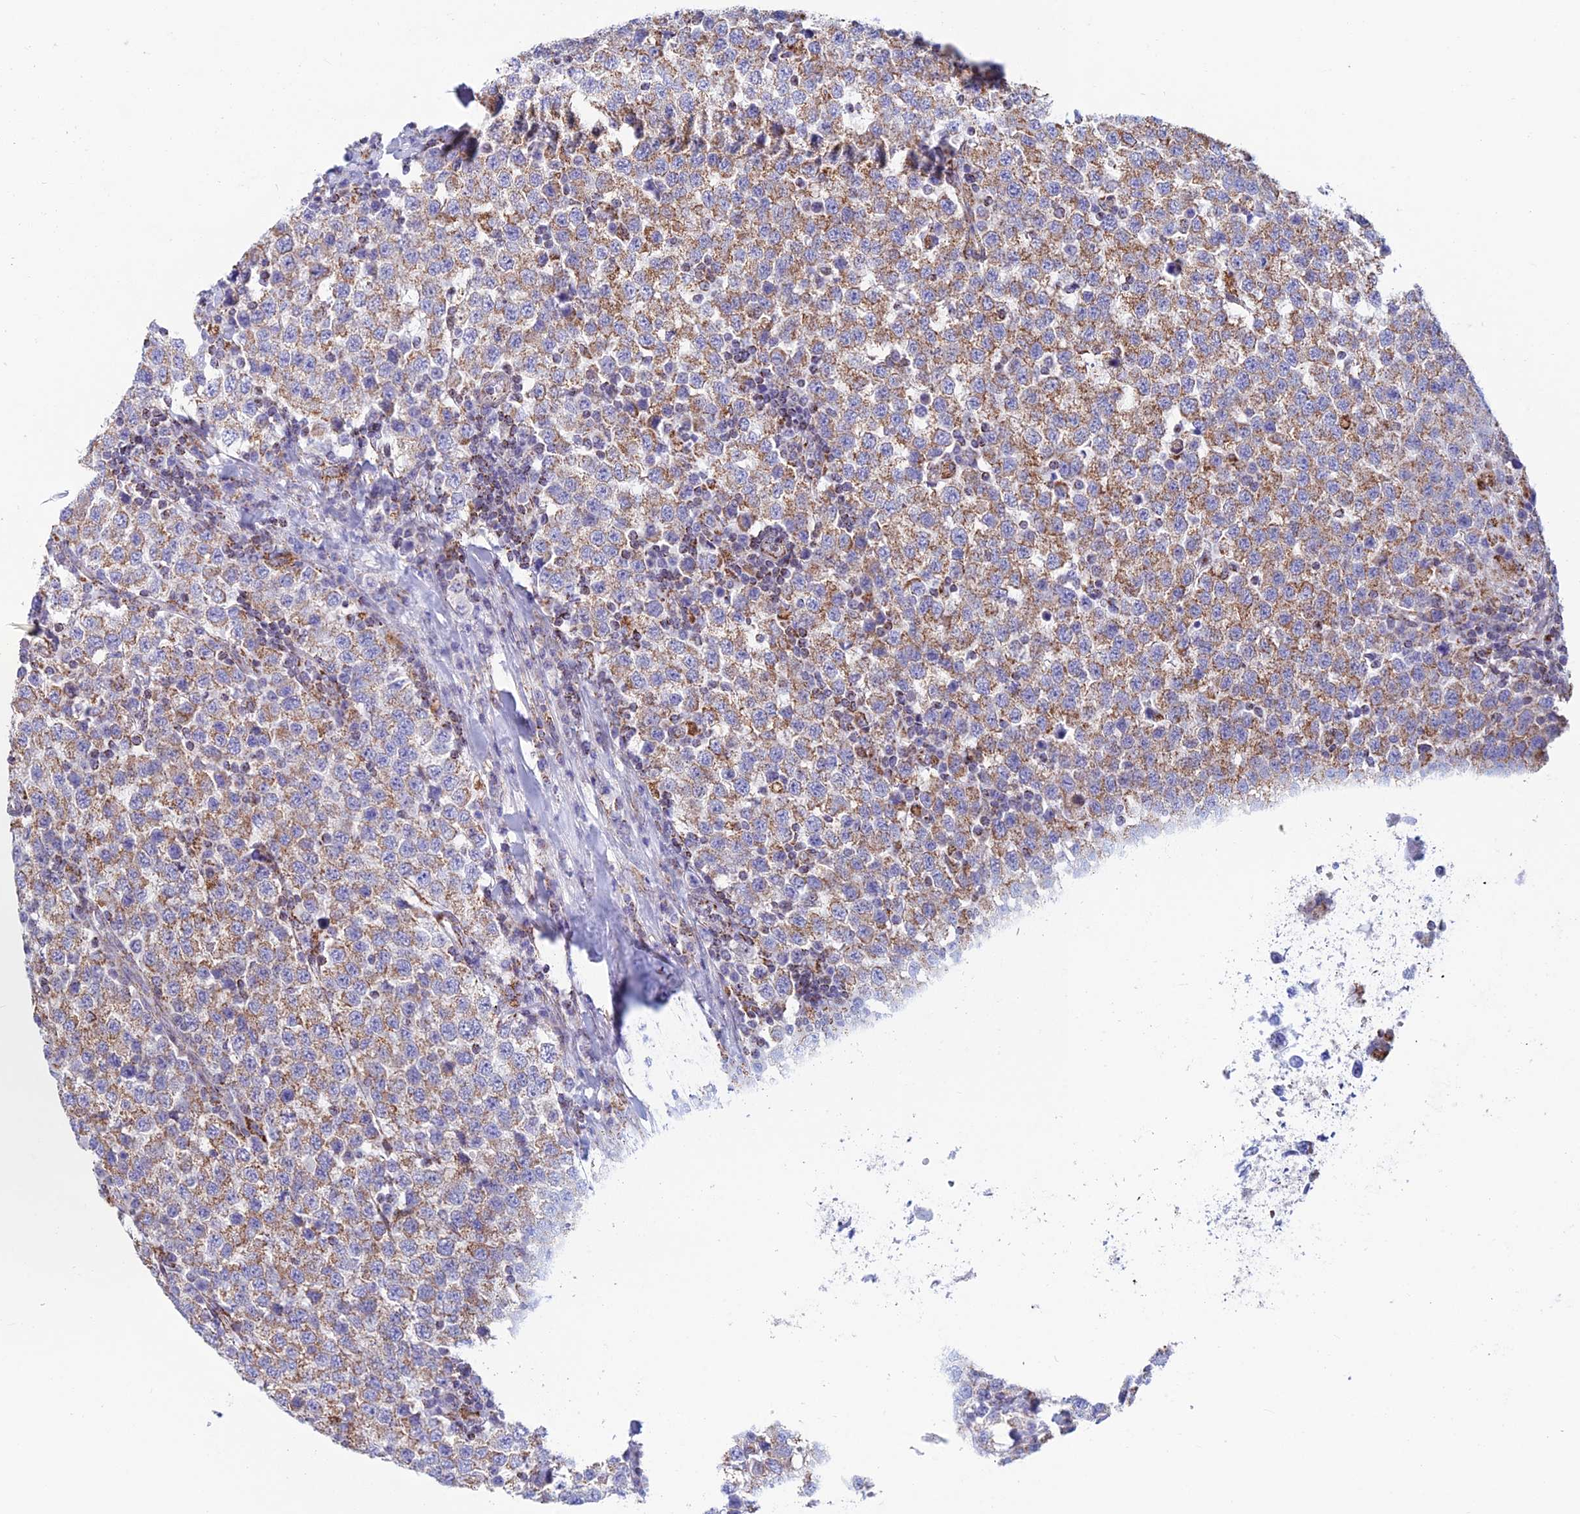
{"staining": {"intensity": "moderate", "quantity": ">75%", "location": "cytoplasmic/membranous"}, "tissue": "testis cancer", "cell_type": "Tumor cells", "image_type": "cancer", "snomed": [{"axis": "morphology", "description": "Seminoma, NOS"}, {"axis": "topography", "description": "Testis"}], "caption": "Protein expression analysis of testis seminoma exhibits moderate cytoplasmic/membranous staining in about >75% of tumor cells.", "gene": "ZNG1B", "patient": {"sex": "male", "age": 34}}